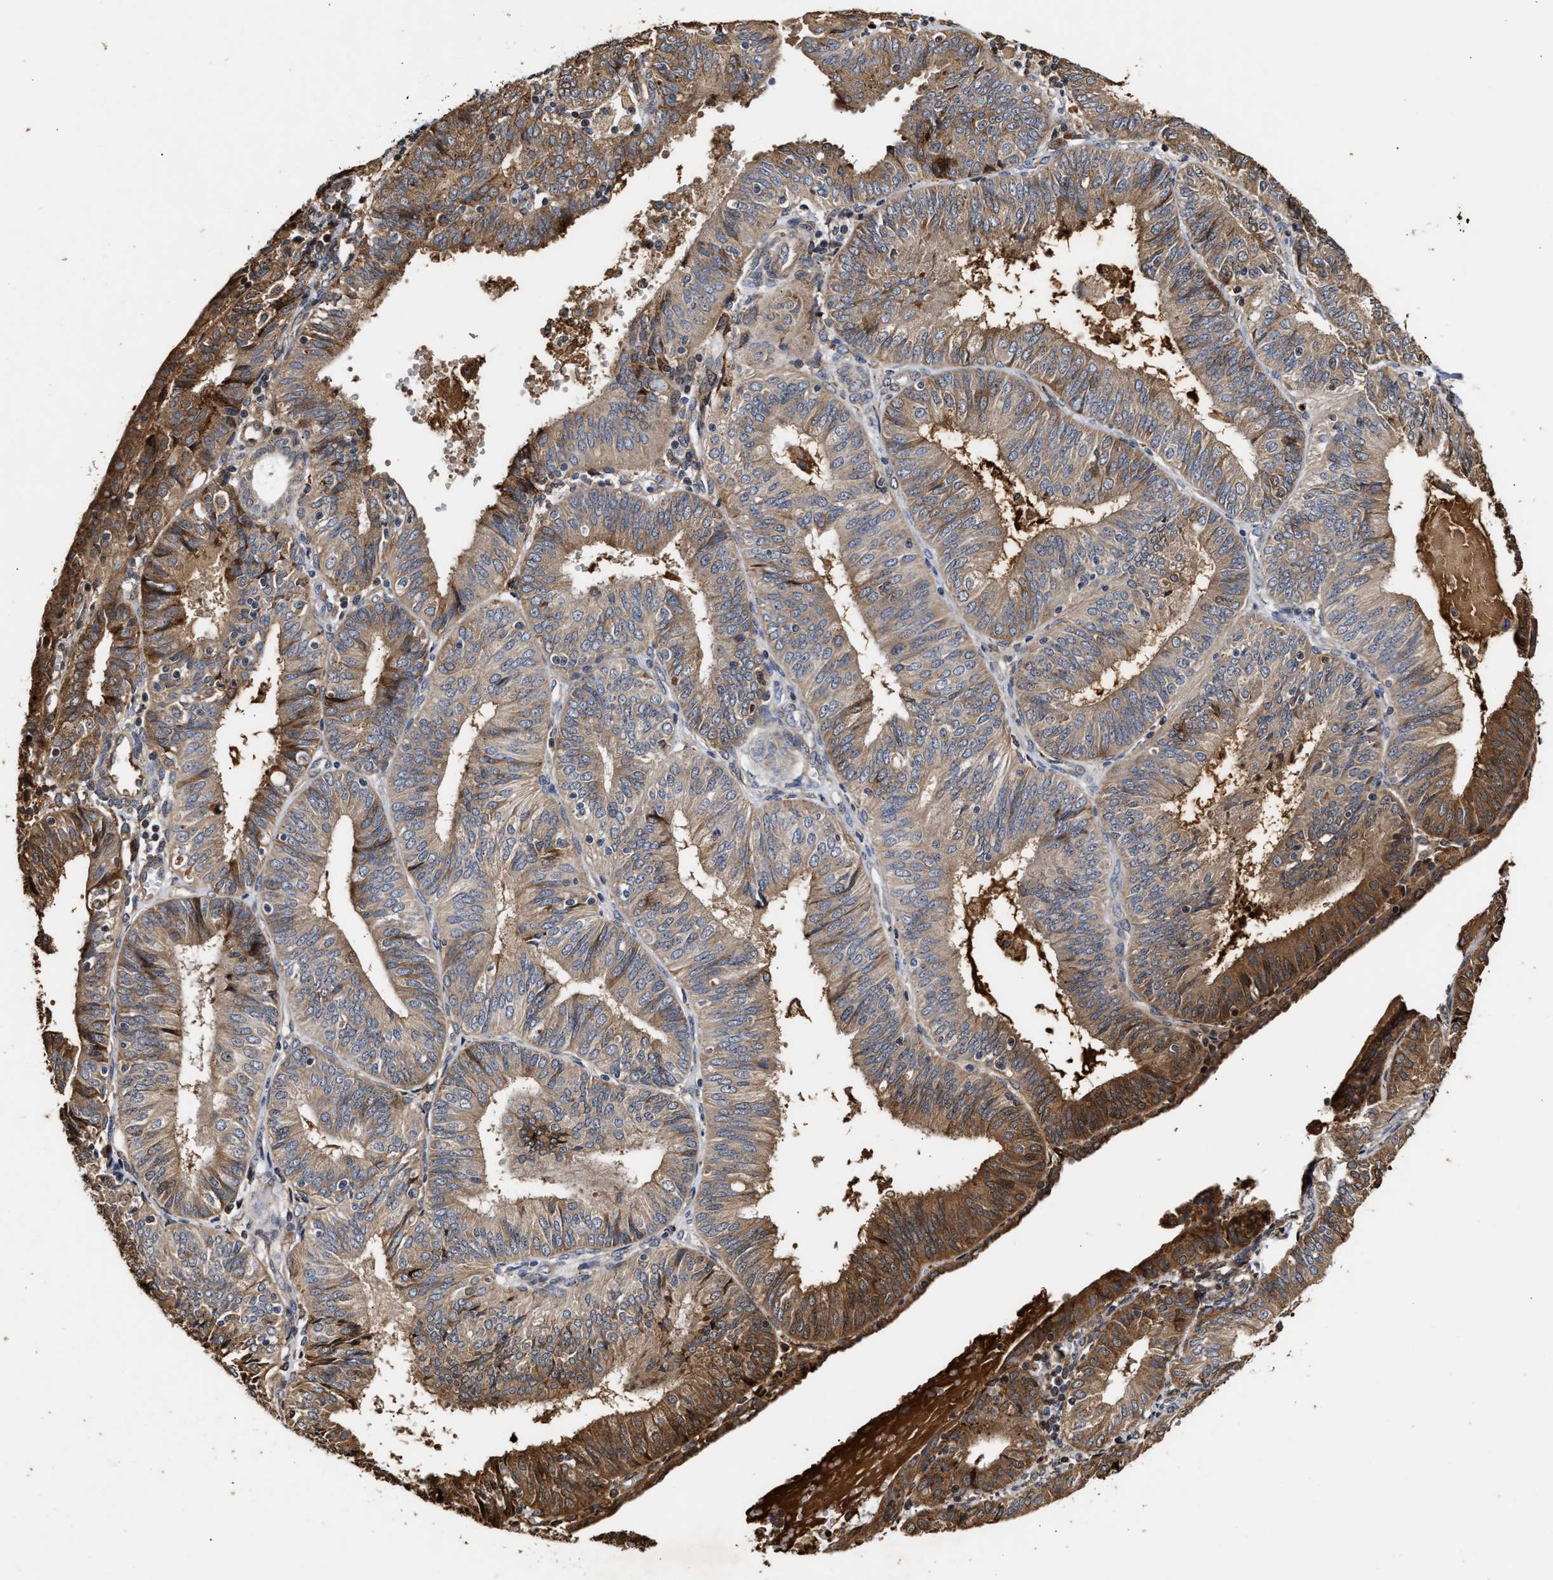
{"staining": {"intensity": "strong", "quantity": "<25%", "location": "cytoplasmic/membranous"}, "tissue": "endometrial cancer", "cell_type": "Tumor cells", "image_type": "cancer", "snomed": [{"axis": "morphology", "description": "Adenocarcinoma, NOS"}, {"axis": "topography", "description": "Endometrium"}], "caption": "This image demonstrates immunohistochemistry staining of endometrial adenocarcinoma, with medium strong cytoplasmic/membranous staining in about <25% of tumor cells.", "gene": "GOSR1", "patient": {"sex": "female", "age": 58}}